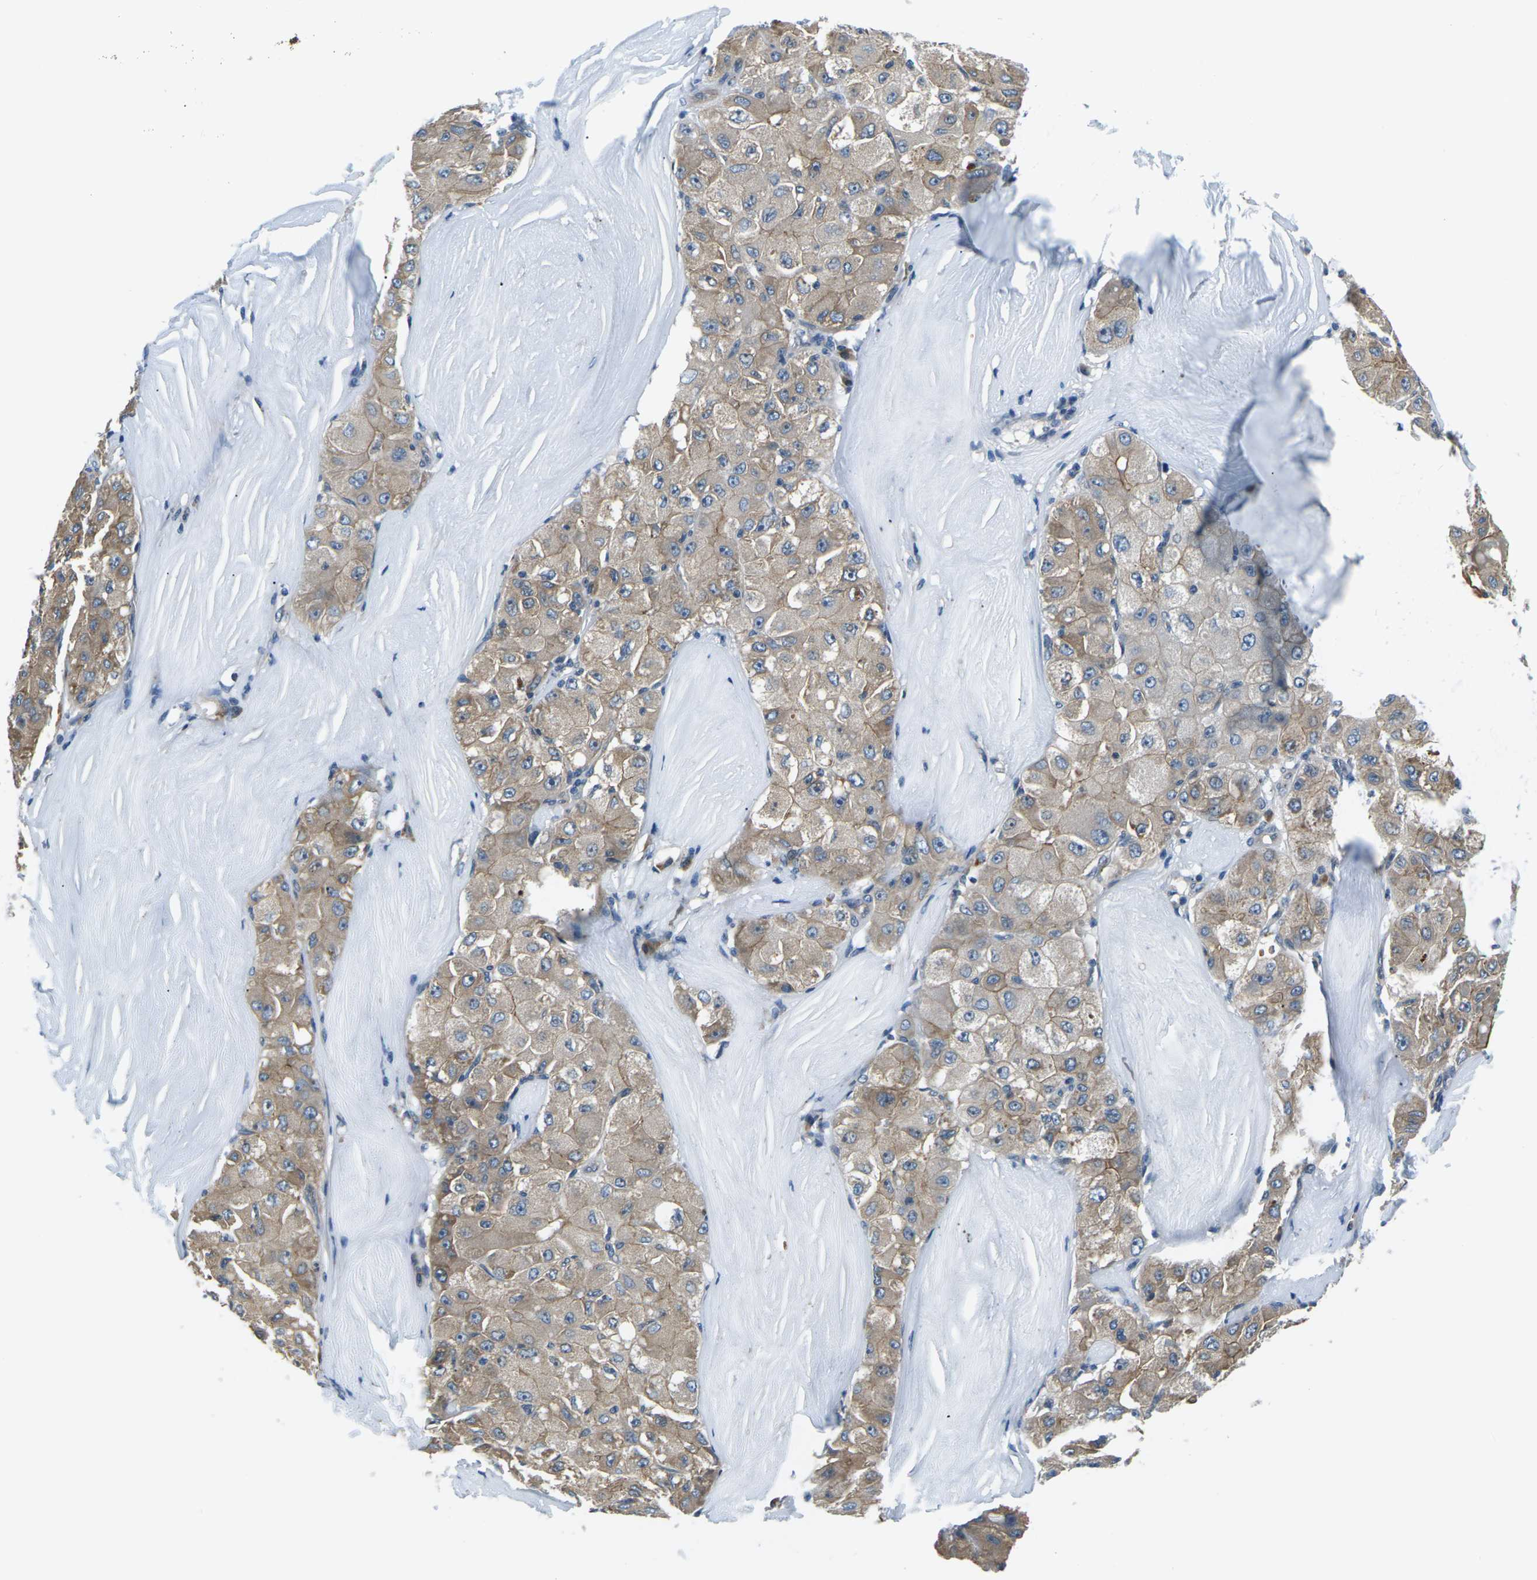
{"staining": {"intensity": "moderate", "quantity": ">75%", "location": "cytoplasmic/membranous"}, "tissue": "liver cancer", "cell_type": "Tumor cells", "image_type": "cancer", "snomed": [{"axis": "morphology", "description": "Carcinoma, Hepatocellular, NOS"}, {"axis": "topography", "description": "Liver"}], "caption": "A medium amount of moderate cytoplasmic/membranous positivity is seen in about >75% of tumor cells in liver cancer tissue. (Brightfield microscopy of DAB IHC at high magnification).", "gene": "SLC13A3", "patient": {"sex": "male", "age": 80}}